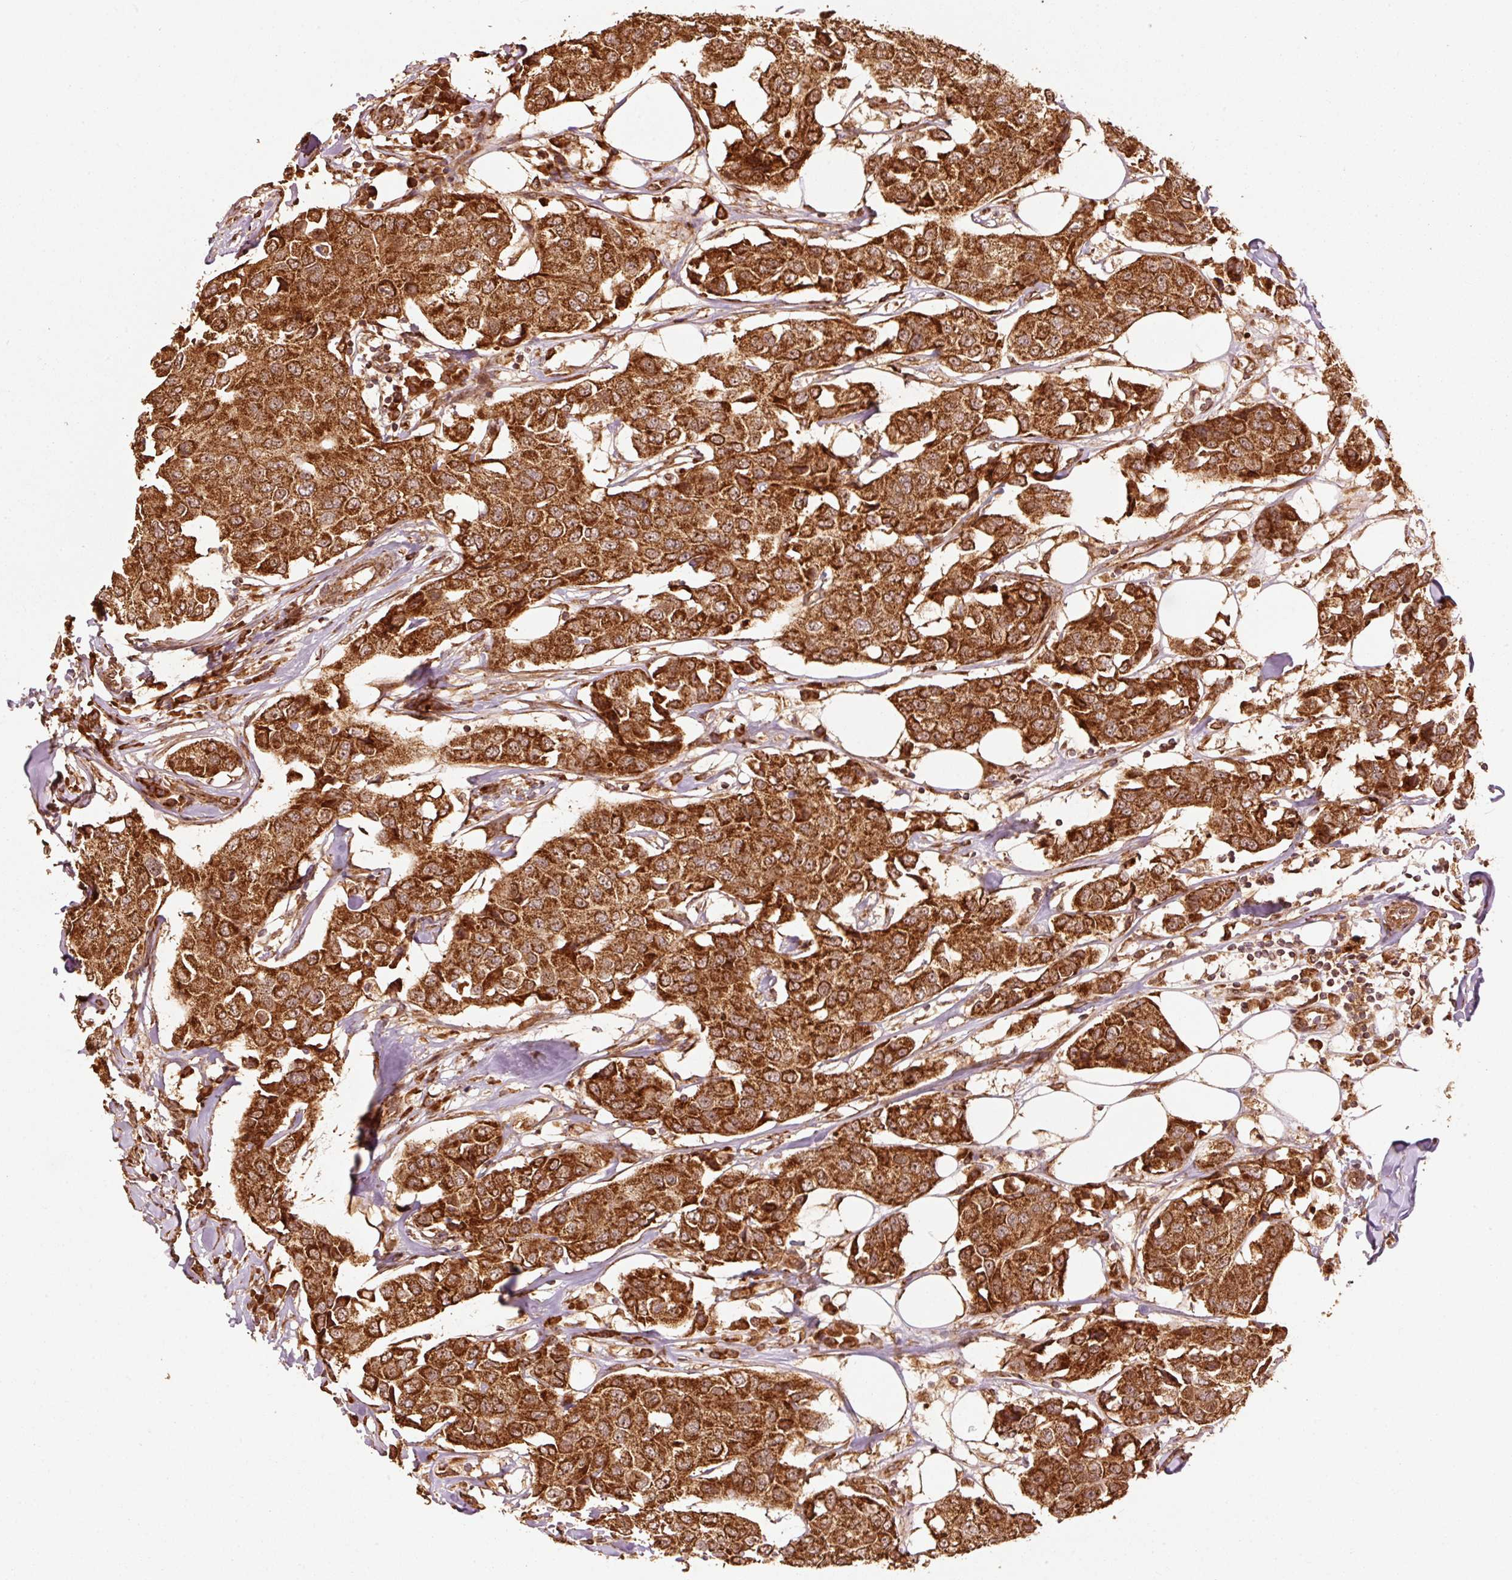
{"staining": {"intensity": "strong", "quantity": ">75%", "location": "cytoplasmic/membranous"}, "tissue": "breast cancer", "cell_type": "Tumor cells", "image_type": "cancer", "snomed": [{"axis": "morphology", "description": "Duct carcinoma"}, {"axis": "topography", "description": "Breast"}], "caption": "Strong cytoplasmic/membranous positivity for a protein is appreciated in approximately >75% of tumor cells of breast cancer (invasive ductal carcinoma) using IHC.", "gene": "MRPL16", "patient": {"sex": "female", "age": 80}}